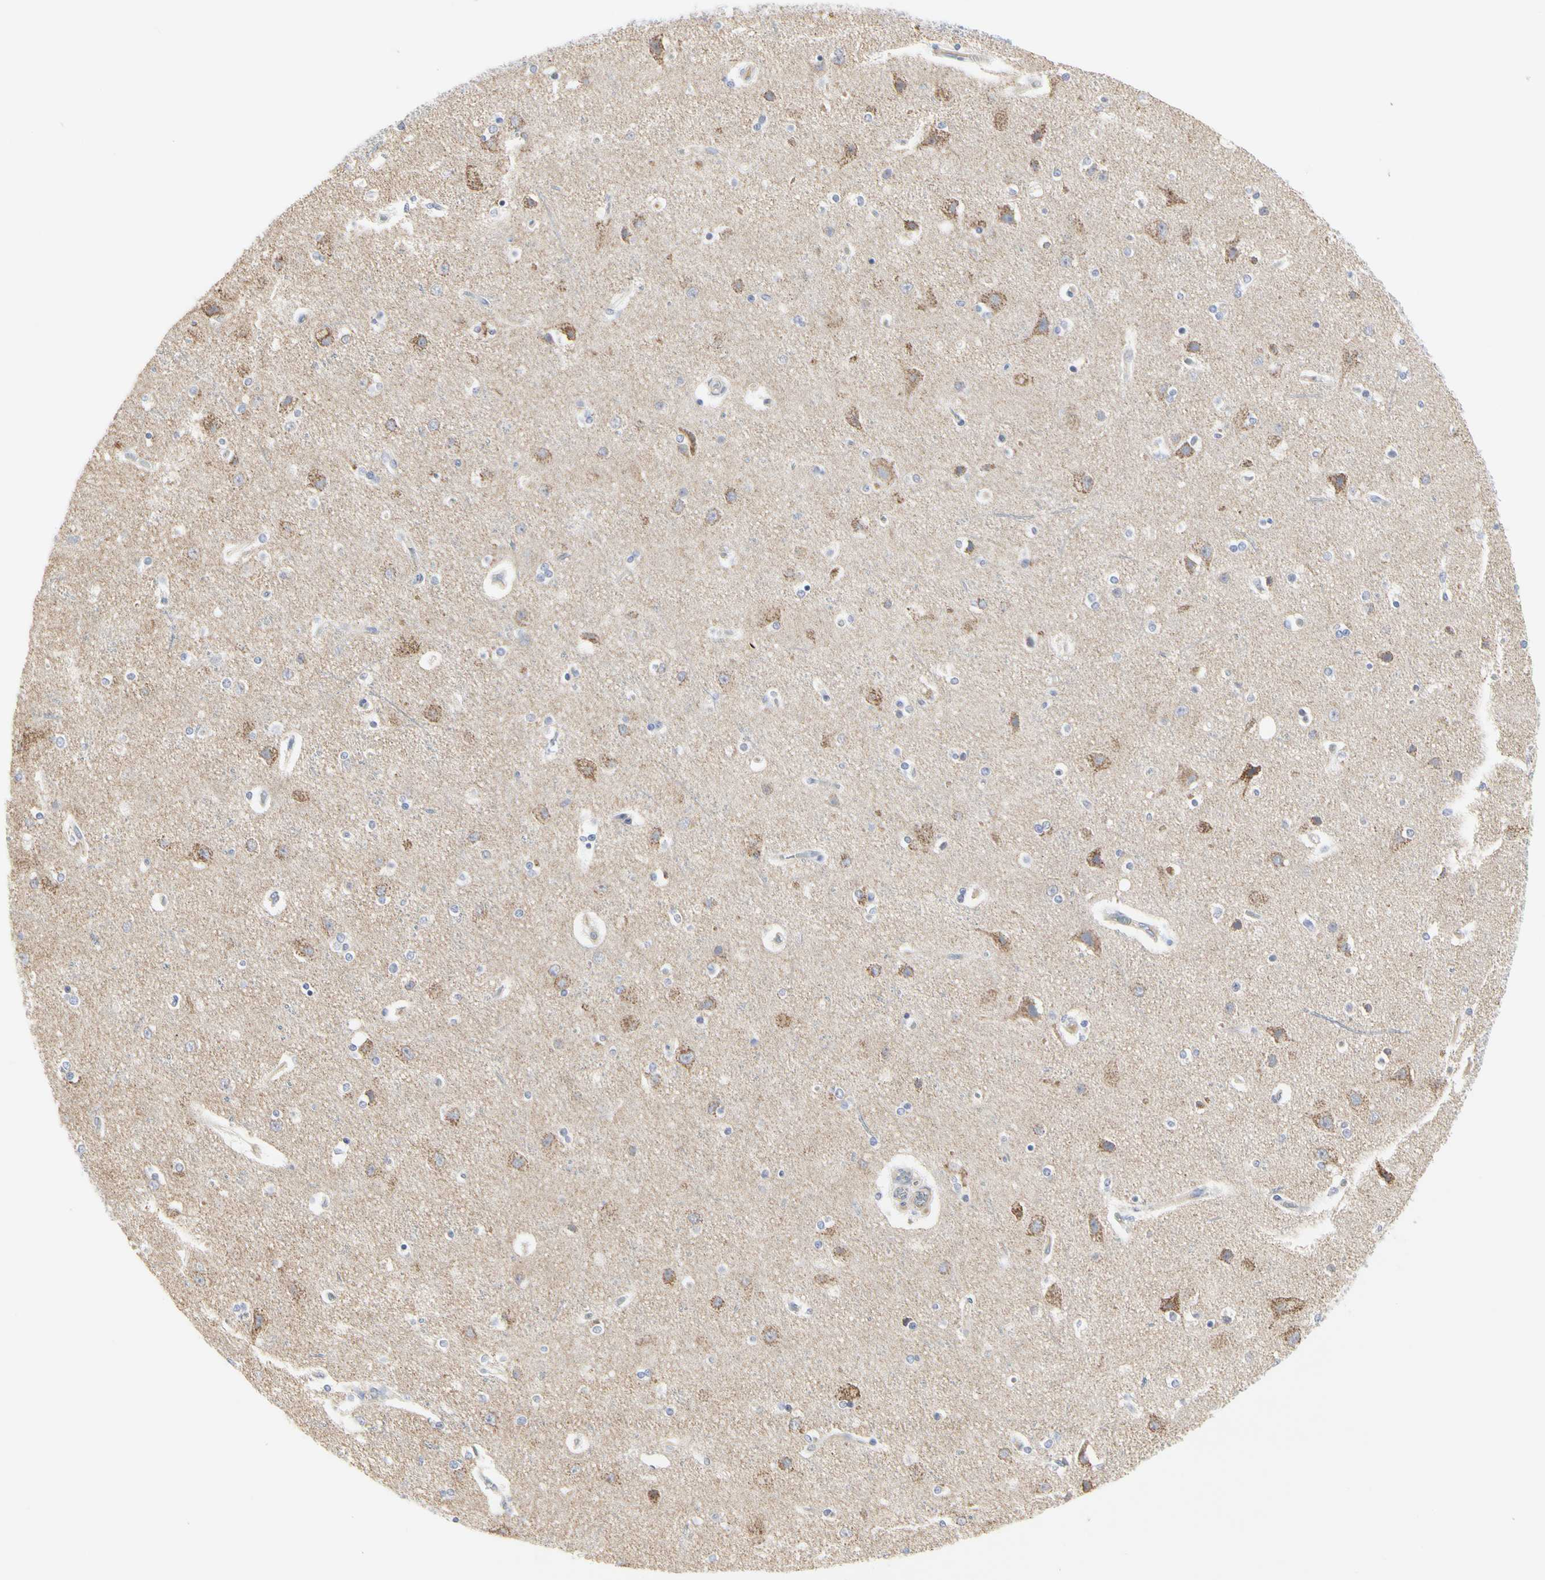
{"staining": {"intensity": "negative", "quantity": "none", "location": "none"}, "tissue": "cerebral cortex", "cell_type": "Endothelial cells", "image_type": "normal", "snomed": [{"axis": "morphology", "description": "Normal tissue, NOS"}, {"axis": "topography", "description": "Cerebral cortex"}], "caption": "Endothelial cells are negative for protein expression in unremarkable human cerebral cortex. Brightfield microscopy of immunohistochemistry stained with DAB (3,3'-diaminobenzidine) (brown) and hematoxylin (blue), captured at high magnification.", "gene": "SHANK2", "patient": {"sex": "female", "age": 54}}